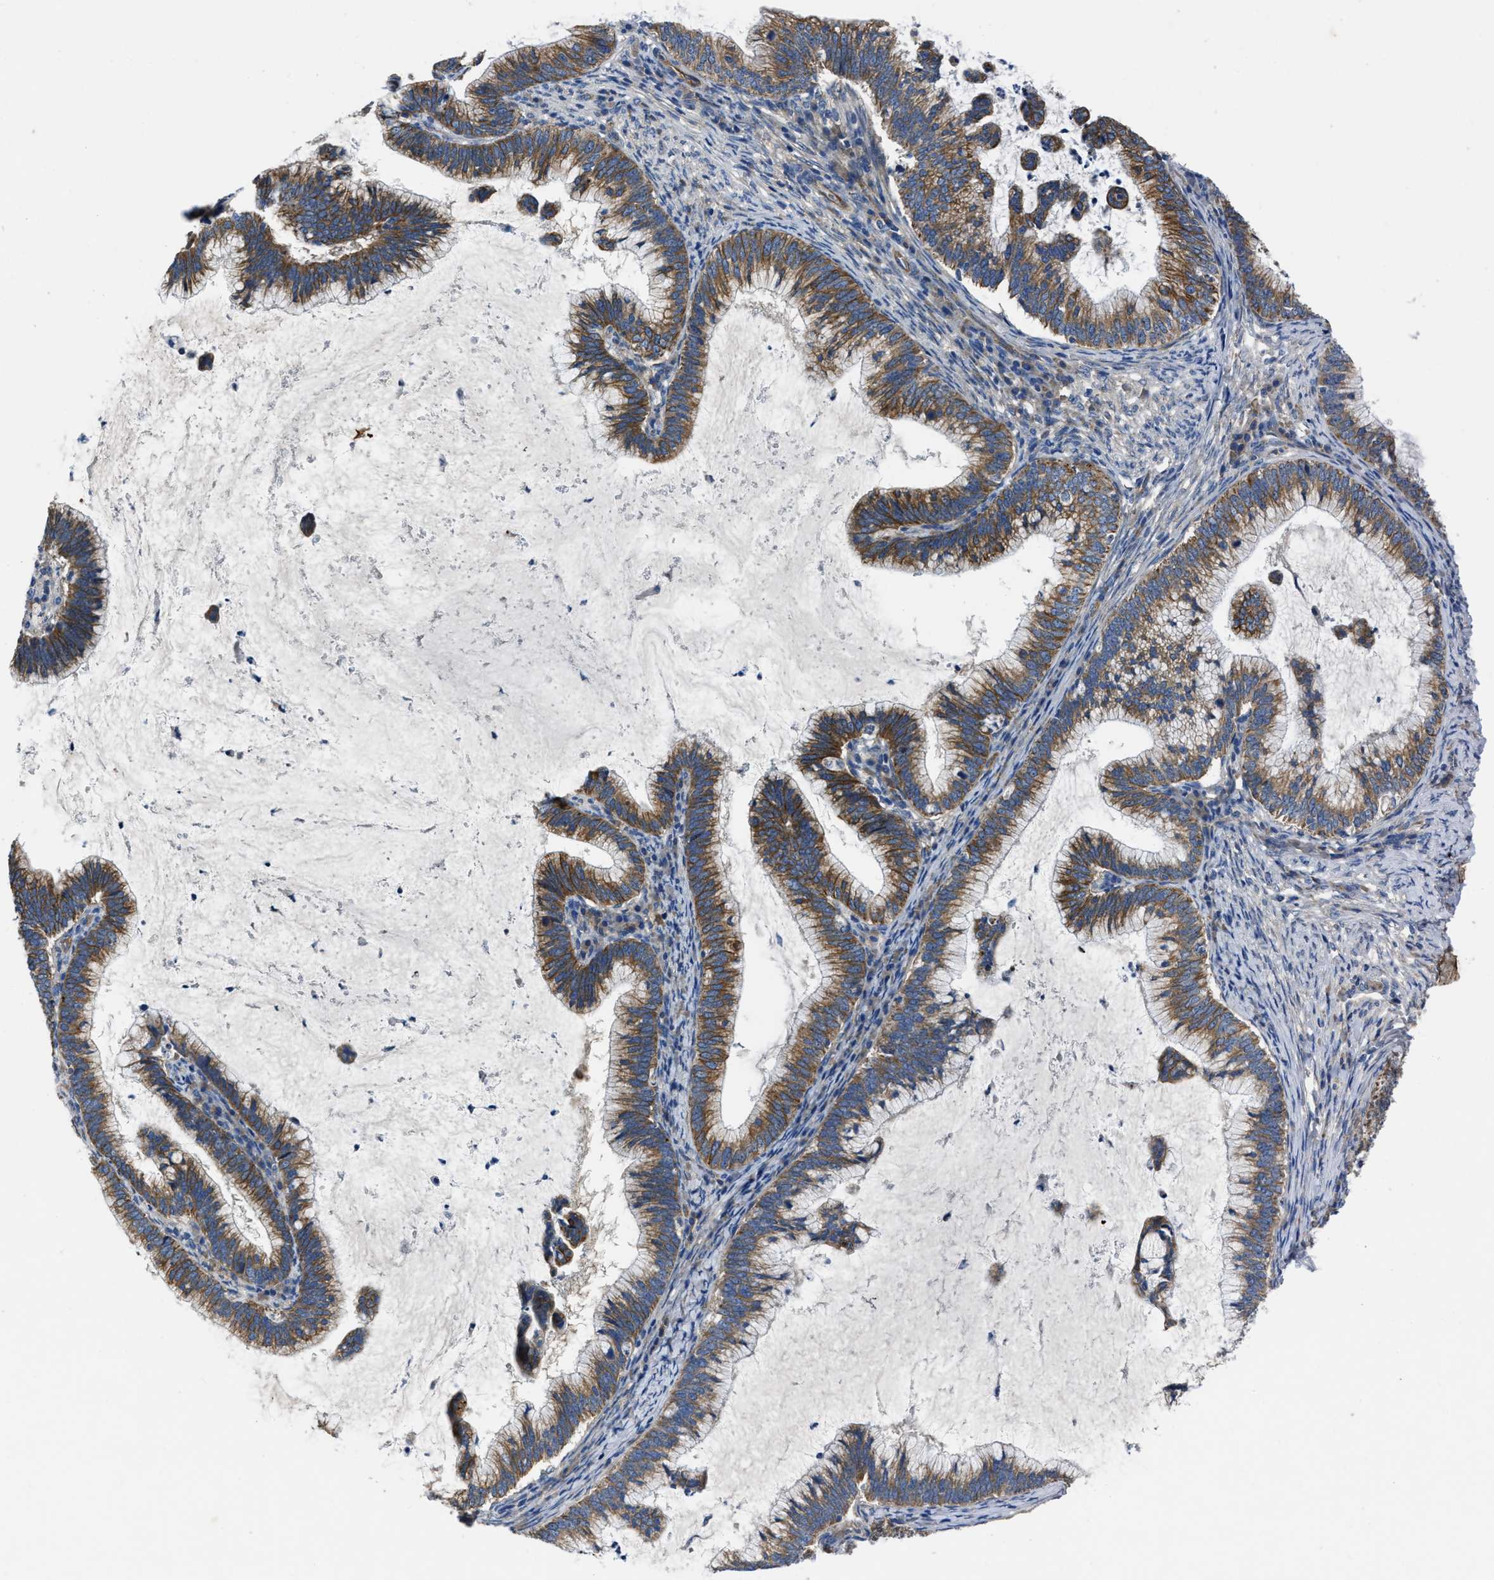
{"staining": {"intensity": "moderate", "quantity": ">75%", "location": "cytoplasmic/membranous"}, "tissue": "cervical cancer", "cell_type": "Tumor cells", "image_type": "cancer", "snomed": [{"axis": "morphology", "description": "Adenocarcinoma, NOS"}, {"axis": "topography", "description": "Cervix"}], "caption": "A photomicrograph showing moderate cytoplasmic/membranous positivity in approximately >75% of tumor cells in cervical adenocarcinoma, as visualized by brown immunohistochemical staining.", "gene": "ERC1", "patient": {"sex": "female", "age": 36}}